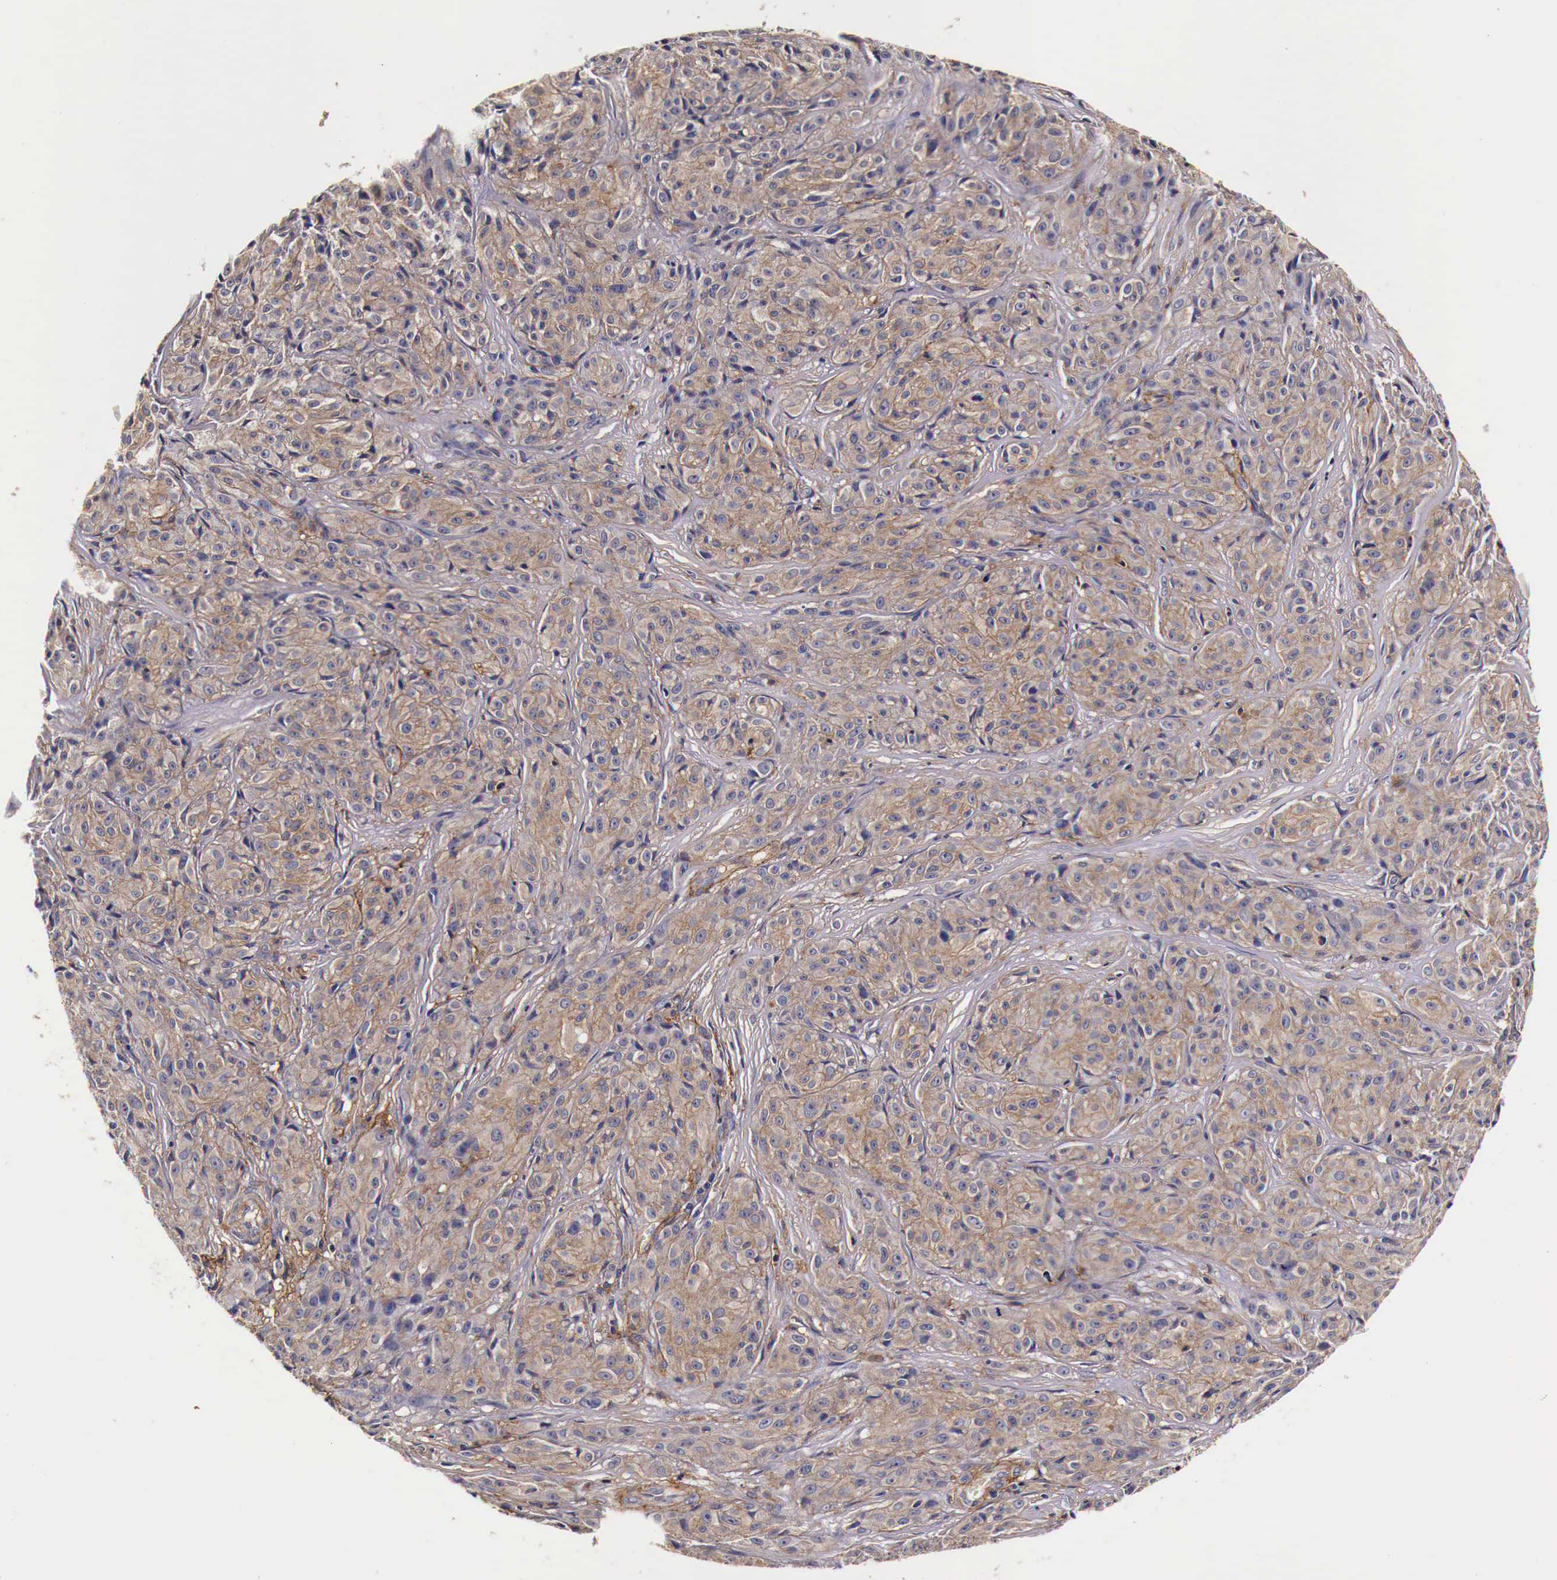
{"staining": {"intensity": "weak", "quantity": ">75%", "location": "cytoplasmic/membranous"}, "tissue": "melanoma", "cell_type": "Tumor cells", "image_type": "cancer", "snomed": [{"axis": "morphology", "description": "Malignant melanoma, NOS"}, {"axis": "topography", "description": "Skin"}], "caption": "A high-resolution histopathology image shows immunohistochemistry staining of malignant melanoma, which exhibits weak cytoplasmic/membranous positivity in about >75% of tumor cells.", "gene": "RP2", "patient": {"sex": "male", "age": 56}}